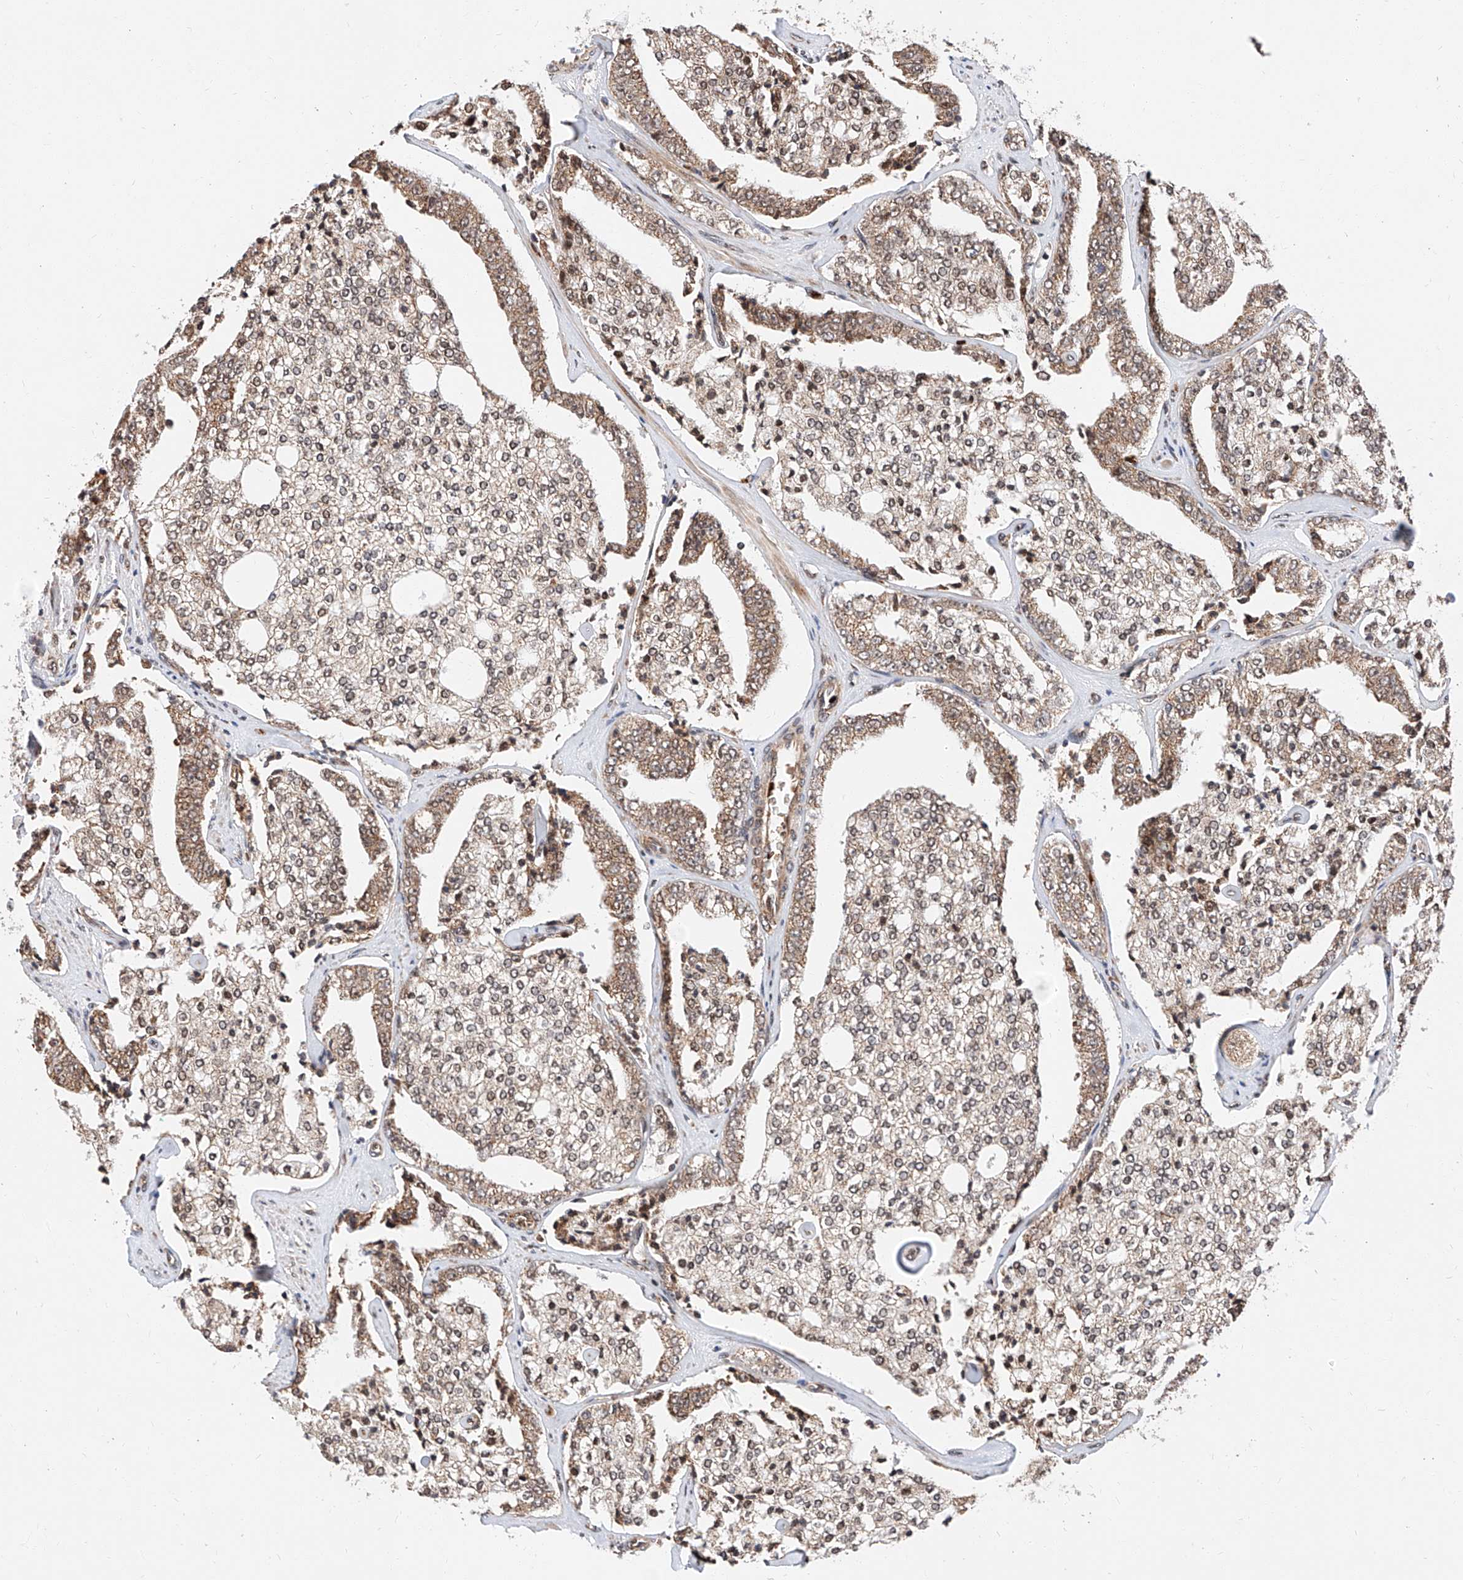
{"staining": {"intensity": "moderate", "quantity": "25%-75%", "location": "cytoplasmic/membranous,nuclear"}, "tissue": "prostate cancer", "cell_type": "Tumor cells", "image_type": "cancer", "snomed": [{"axis": "morphology", "description": "Adenocarcinoma, High grade"}, {"axis": "topography", "description": "Prostate"}], "caption": "A micrograph of adenocarcinoma (high-grade) (prostate) stained for a protein demonstrates moderate cytoplasmic/membranous and nuclear brown staining in tumor cells. The staining was performed using DAB to visualize the protein expression in brown, while the nuclei were stained in blue with hematoxylin (Magnification: 20x).", "gene": "THTPA", "patient": {"sex": "male", "age": 71}}